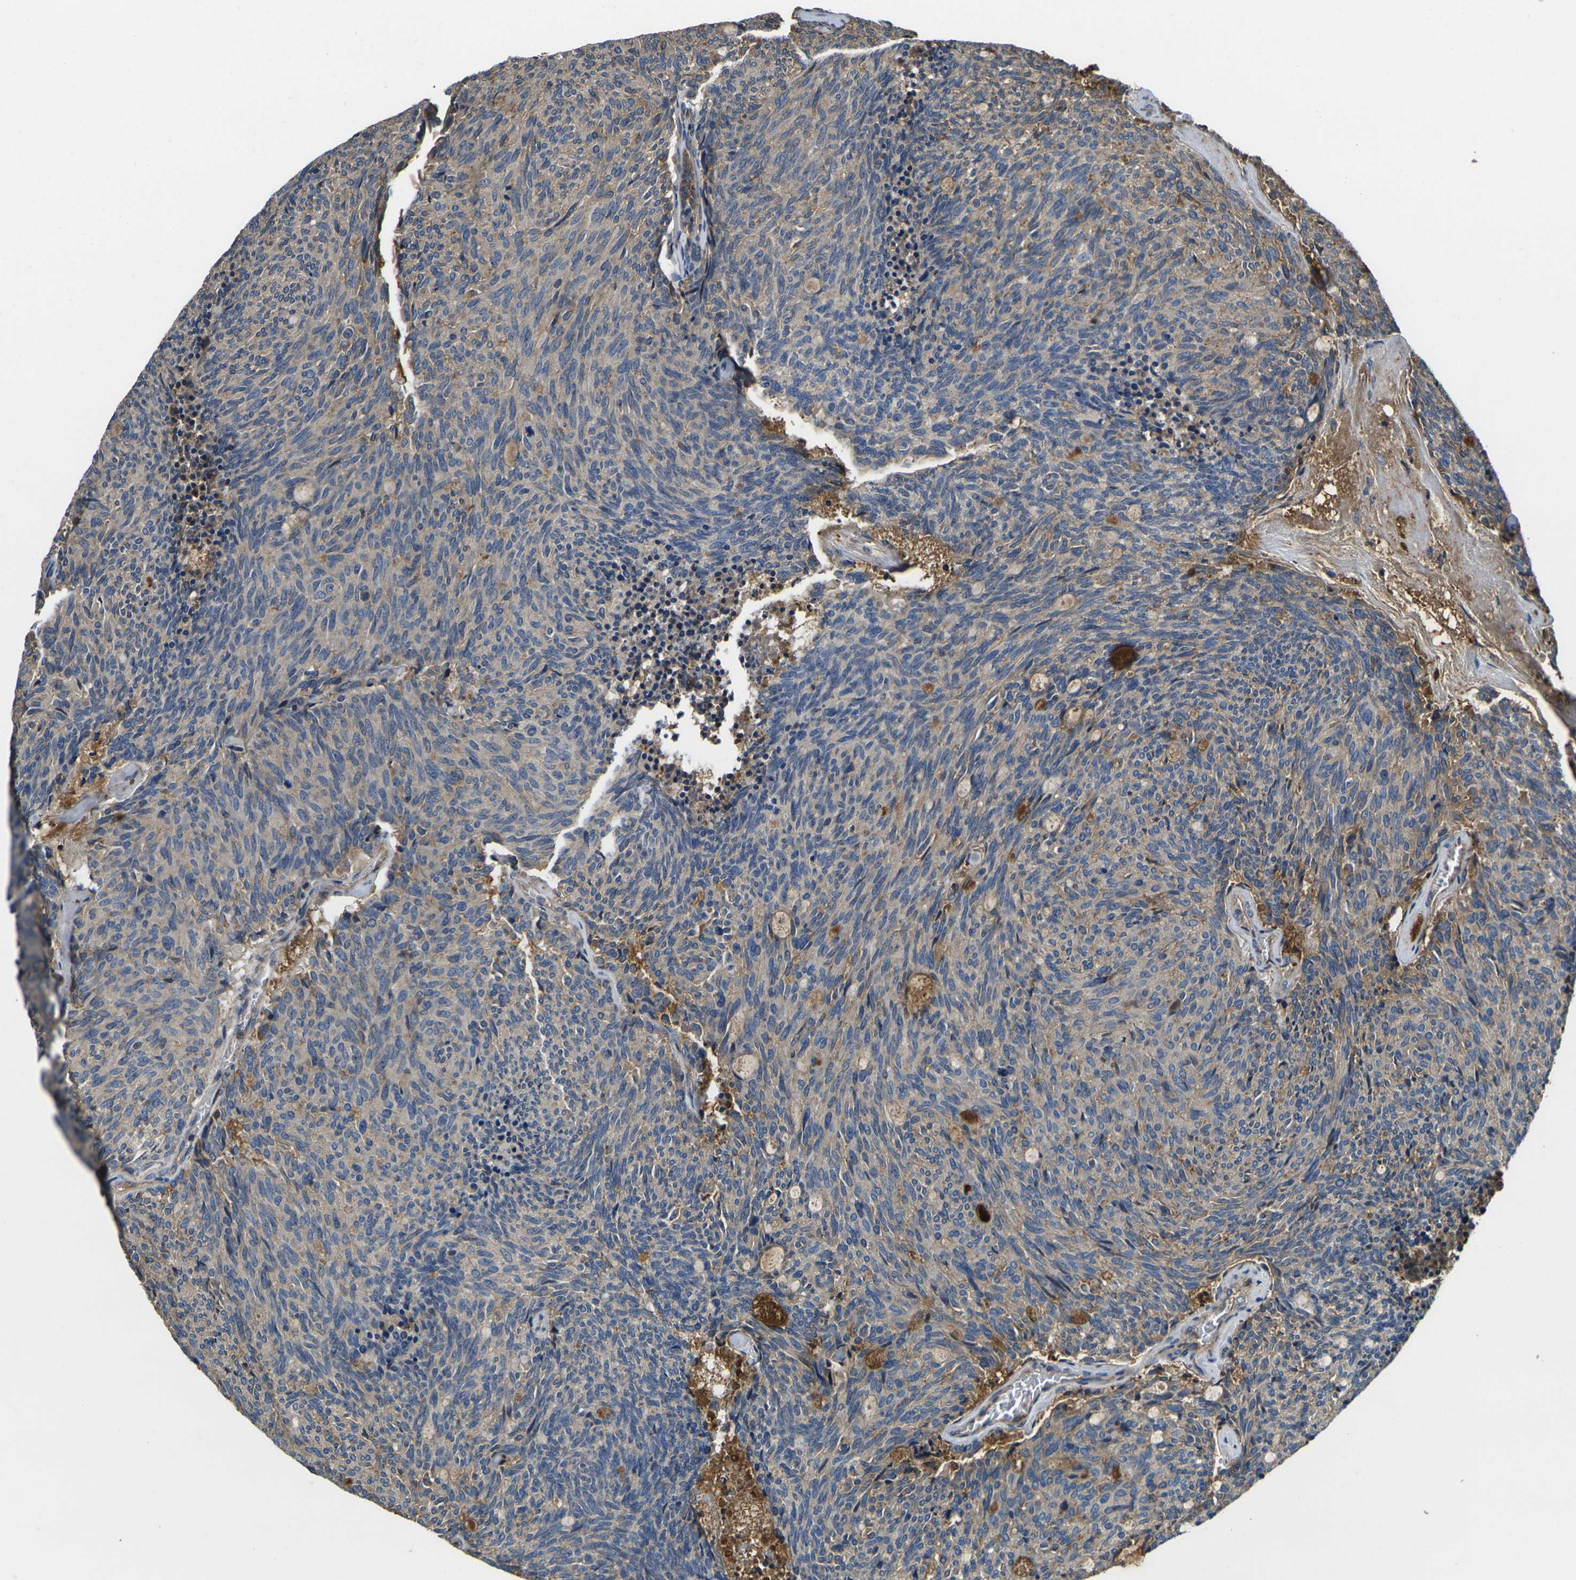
{"staining": {"intensity": "weak", "quantity": ">75%", "location": "cytoplasmic/membranous"}, "tissue": "carcinoid", "cell_type": "Tumor cells", "image_type": "cancer", "snomed": [{"axis": "morphology", "description": "Carcinoid, malignant, NOS"}, {"axis": "topography", "description": "Pancreas"}], "caption": "DAB (3,3'-diaminobenzidine) immunohistochemical staining of human carcinoid reveals weak cytoplasmic/membranous protein staining in approximately >75% of tumor cells.", "gene": "HSPG2", "patient": {"sex": "female", "age": 54}}